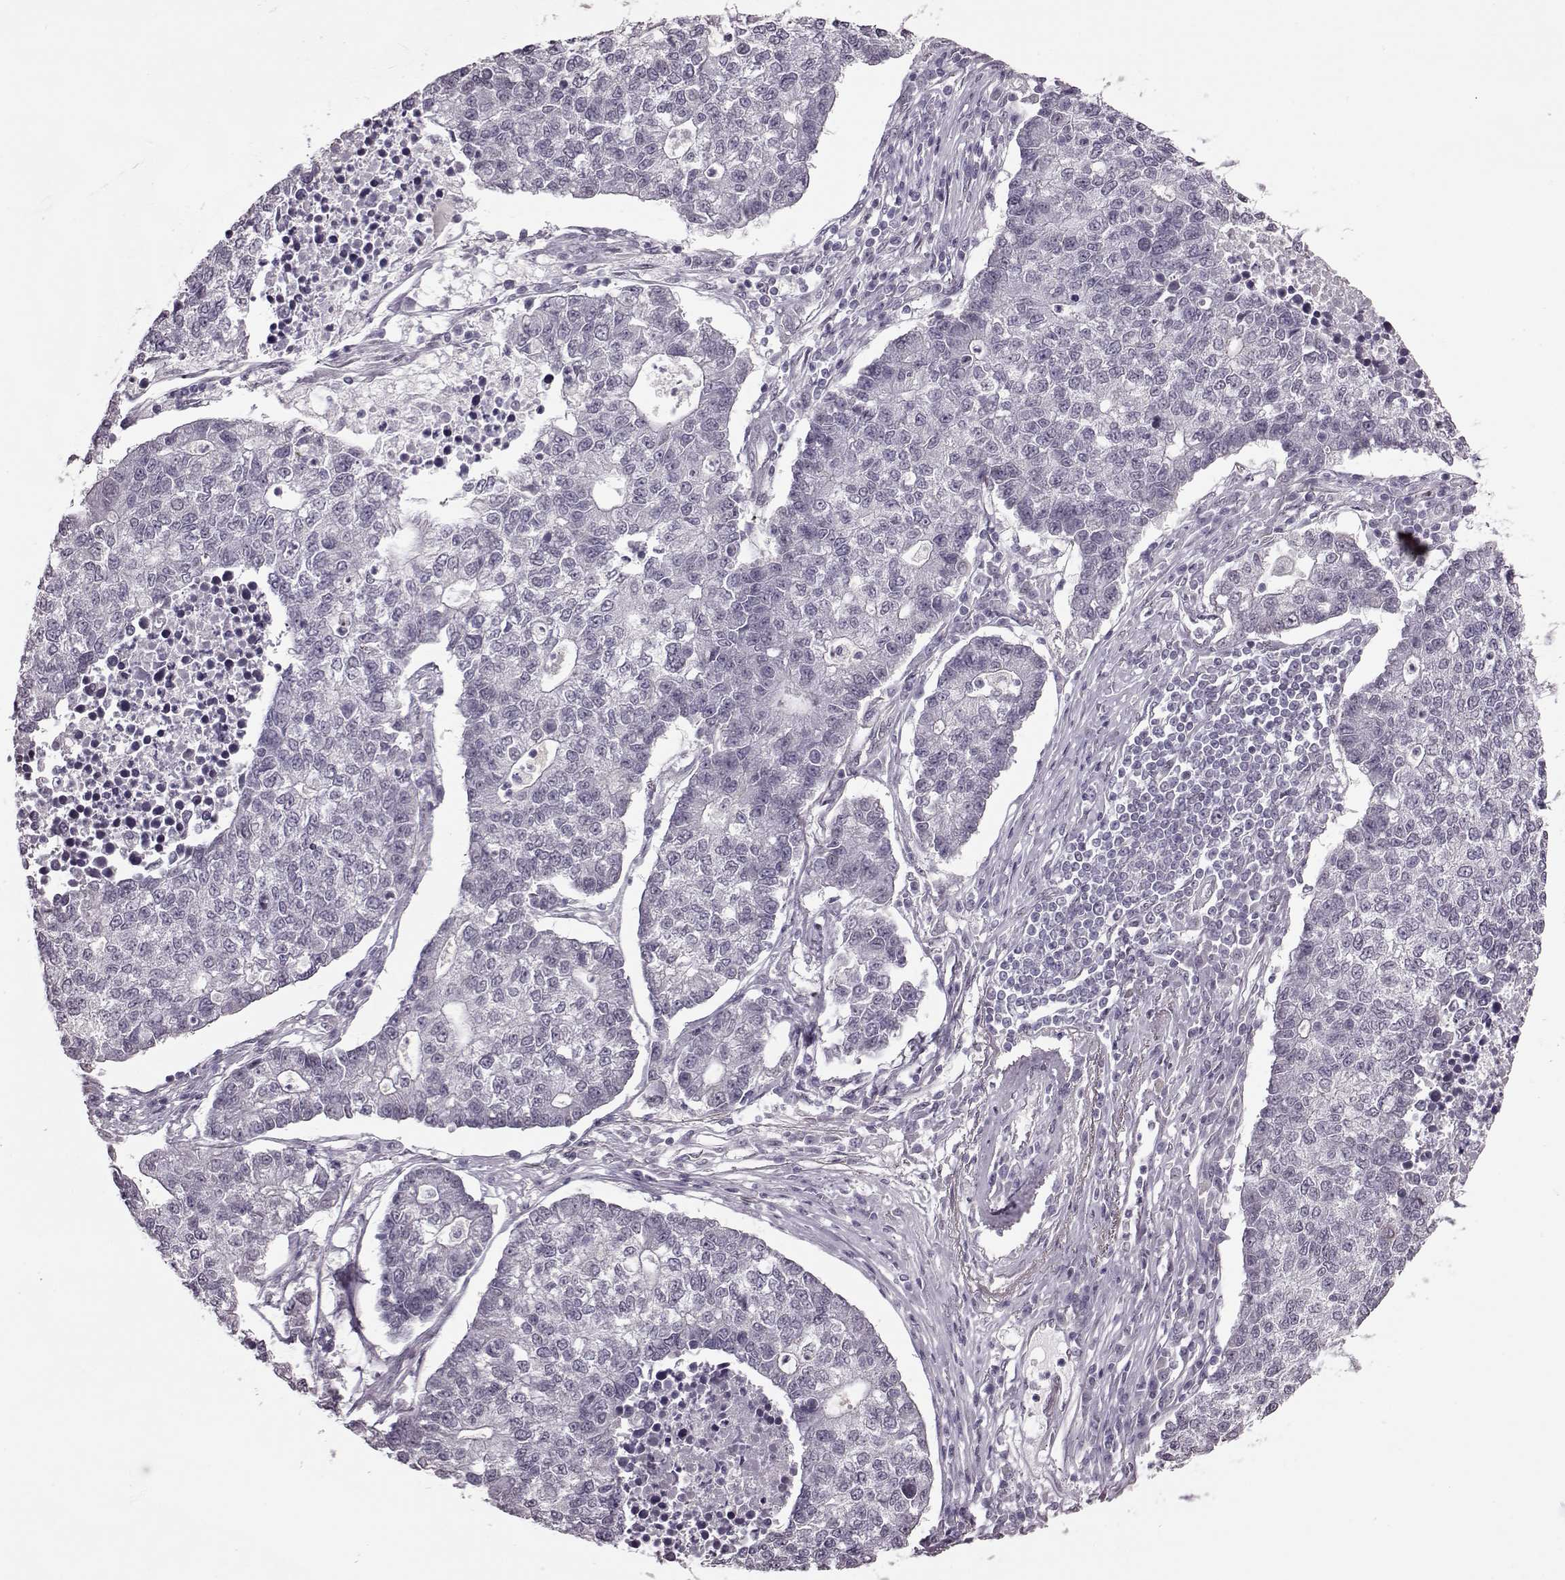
{"staining": {"intensity": "negative", "quantity": "none", "location": "none"}, "tissue": "lung cancer", "cell_type": "Tumor cells", "image_type": "cancer", "snomed": [{"axis": "morphology", "description": "Adenocarcinoma, NOS"}, {"axis": "topography", "description": "Lung"}], "caption": "DAB (3,3'-diaminobenzidine) immunohistochemical staining of adenocarcinoma (lung) shows no significant positivity in tumor cells.", "gene": "STX1B", "patient": {"sex": "male", "age": 57}}